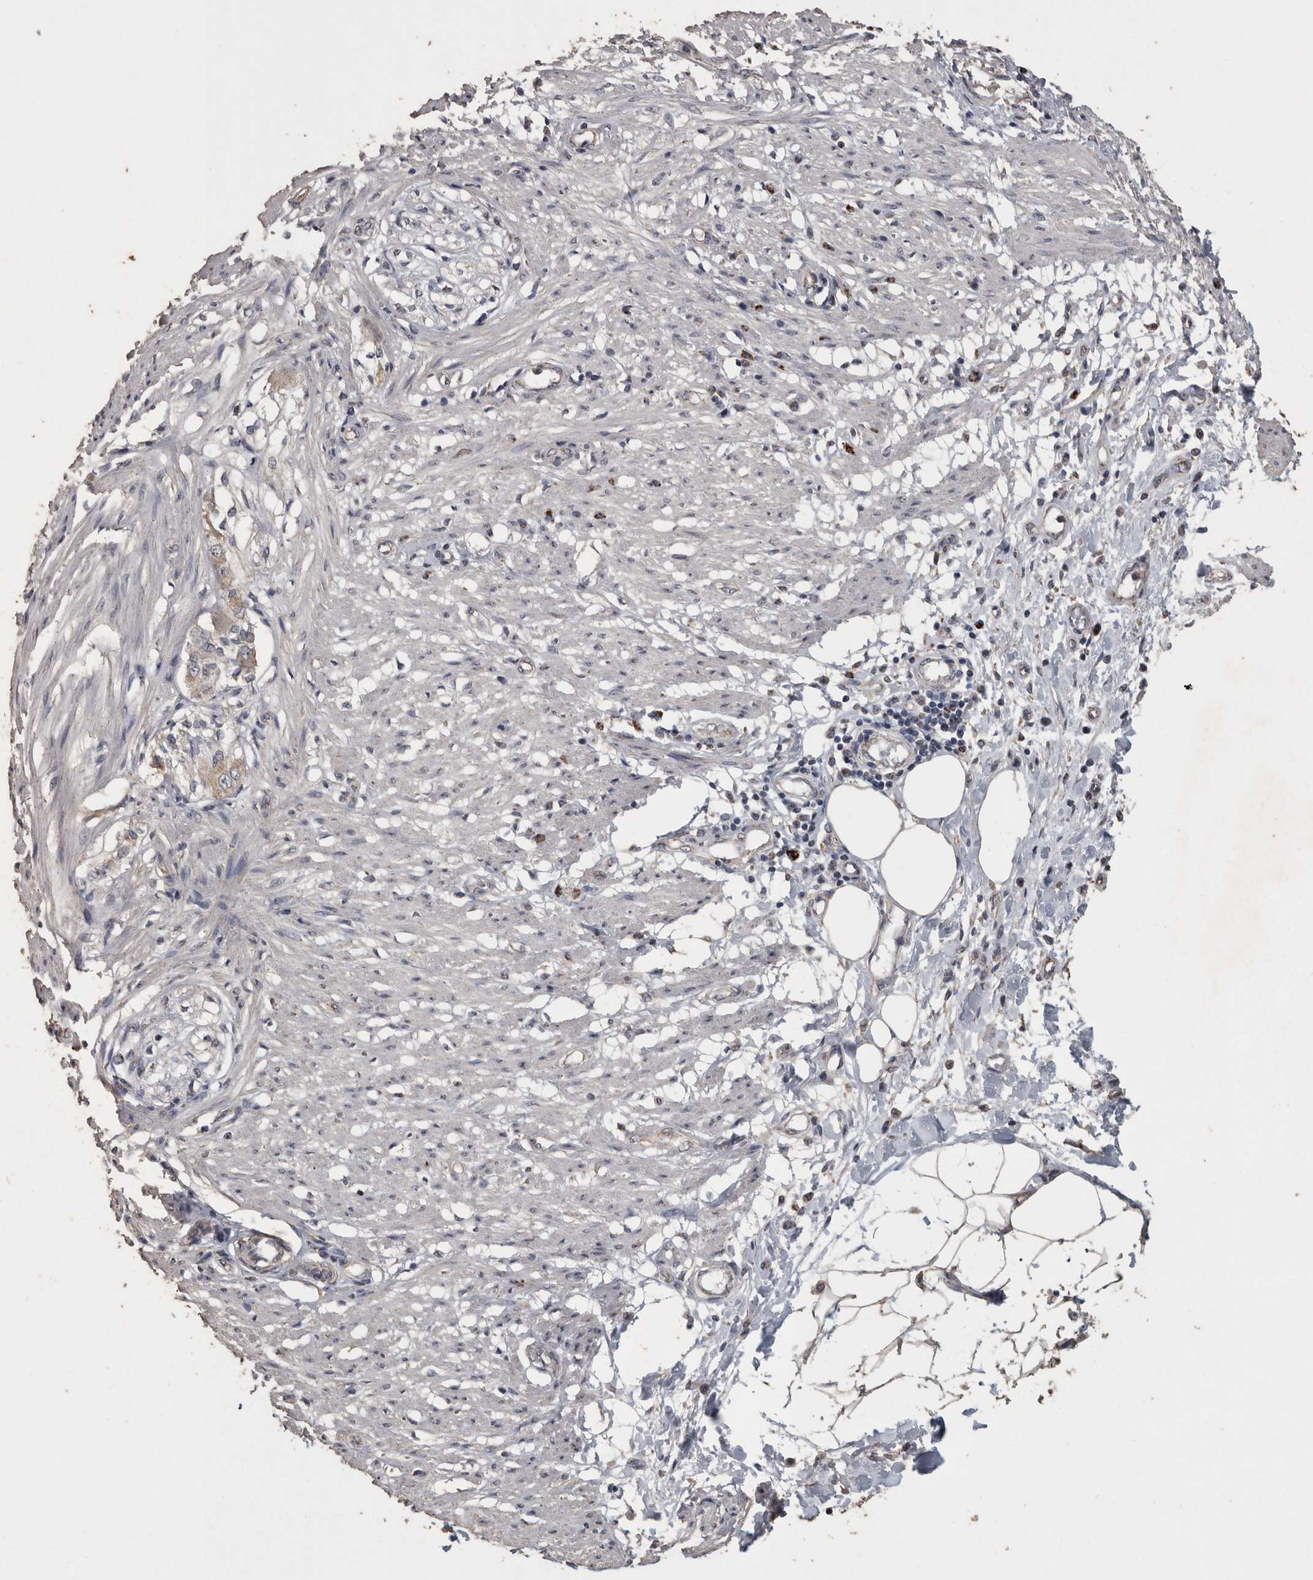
{"staining": {"intensity": "negative", "quantity": "none", "location": "none"}, "tissue": "smooth muscle", "cell_type": "Smooth muscle cells", "image_type": "normal", "snomed": [{"axis": "morphology", "description": "Normal tissue, NOS"}, {"axis": "morphology", "description": "Adenocarcinoma, NOS"}, {"axis": "topography", "description": "Smooth muscle"}, {"axis": "topography", "description": "Colon"}], "caption": "Immunohistochemistry (IHC) micrograph of benign smooth muscle: human smooth muscle stained with DAB reveals no significant protein positivity in smooth muscle cells.", "gene": "ACADM", "patient": {"sex": "male", "age": 14}}